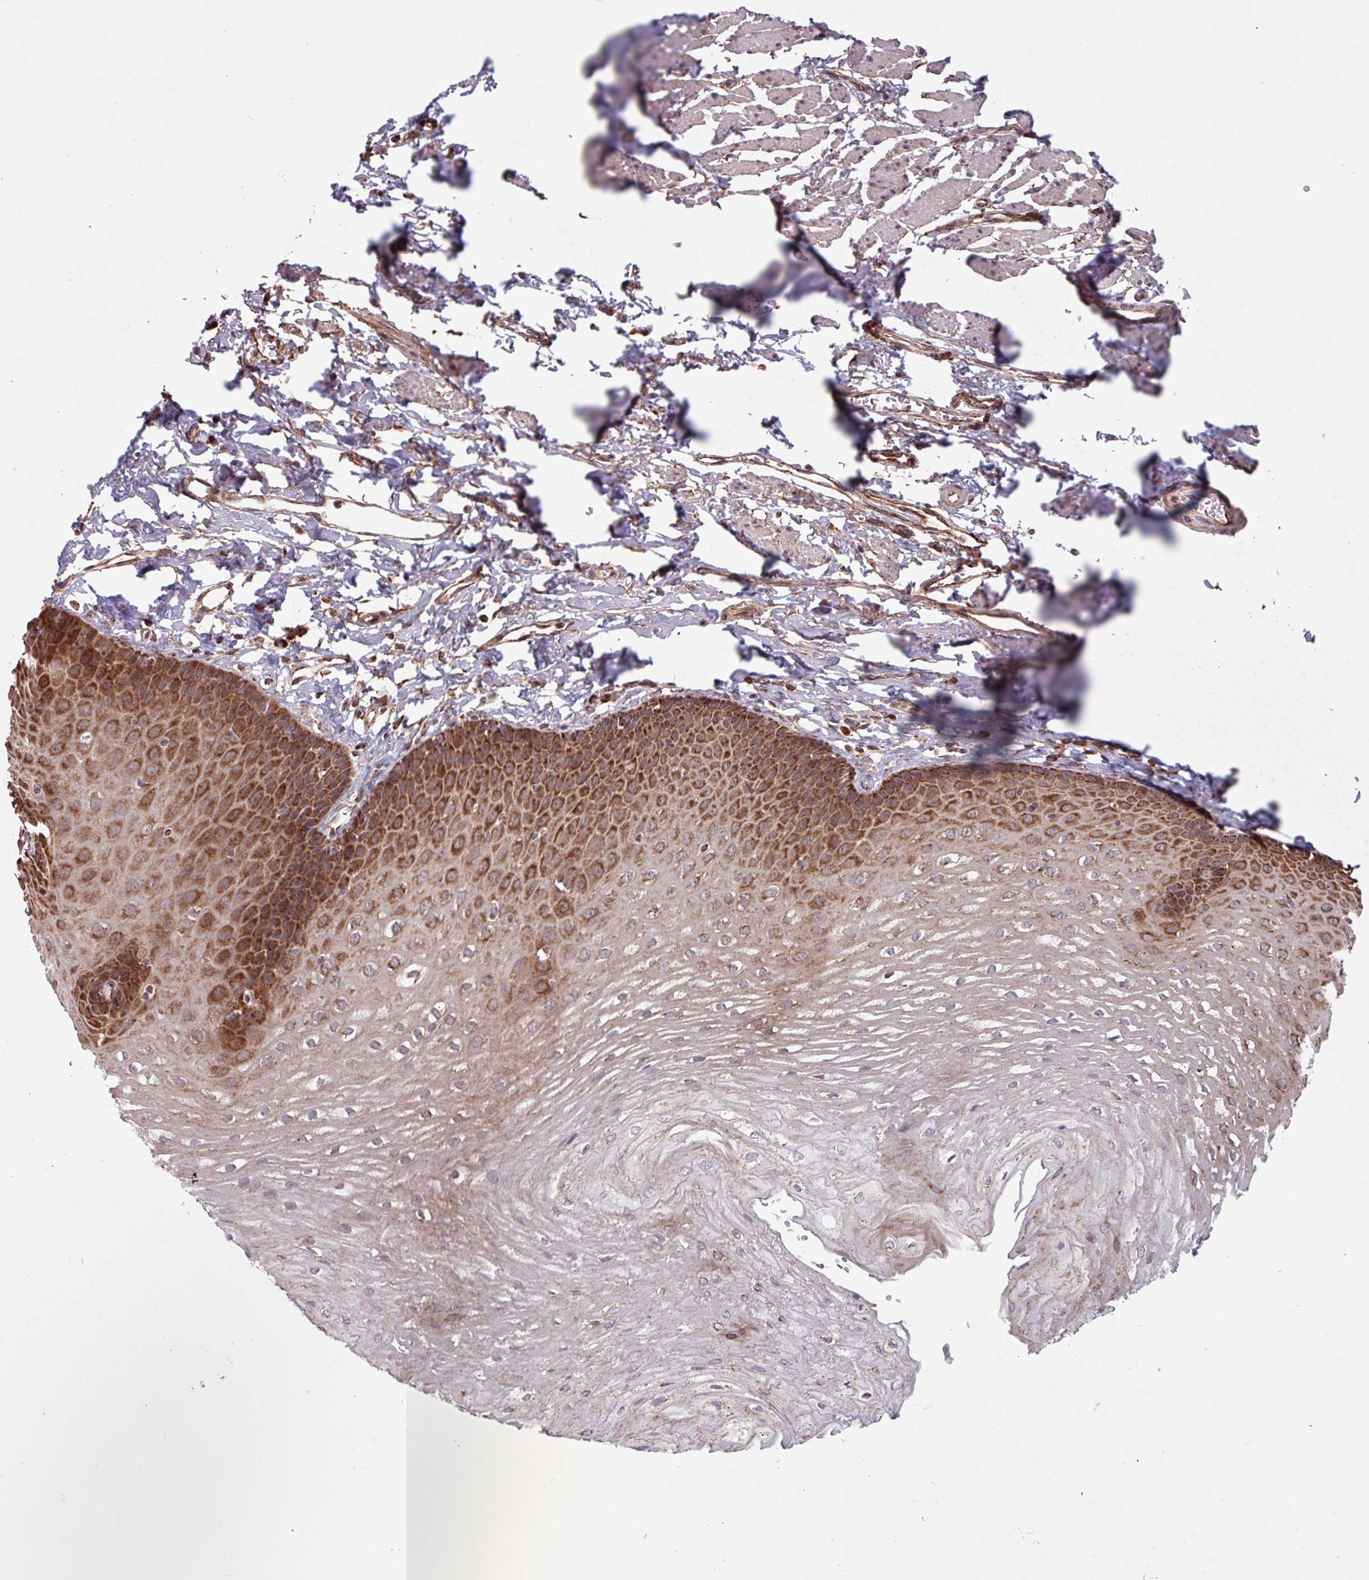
{"staining": {"intensity": "strong", "quantity": ">75%", "location": "cytoplasmic/membranous"}, "tissue": "esophagus", "cell_type": "Squamous epithelial cells", "image_type": "normal", "snomed": [{"axis": "morphology", "description": "Normal tissue, NOS"}, {"axis": "topography", "description": "Esophagus"}], "caption": "Esophagus stained for a protein exhibits strong cytoplasmic/membranous positivity in squamous epithelial cells.", "gene": "COX7C", "patient": {"sex": "male", "age": 70}}